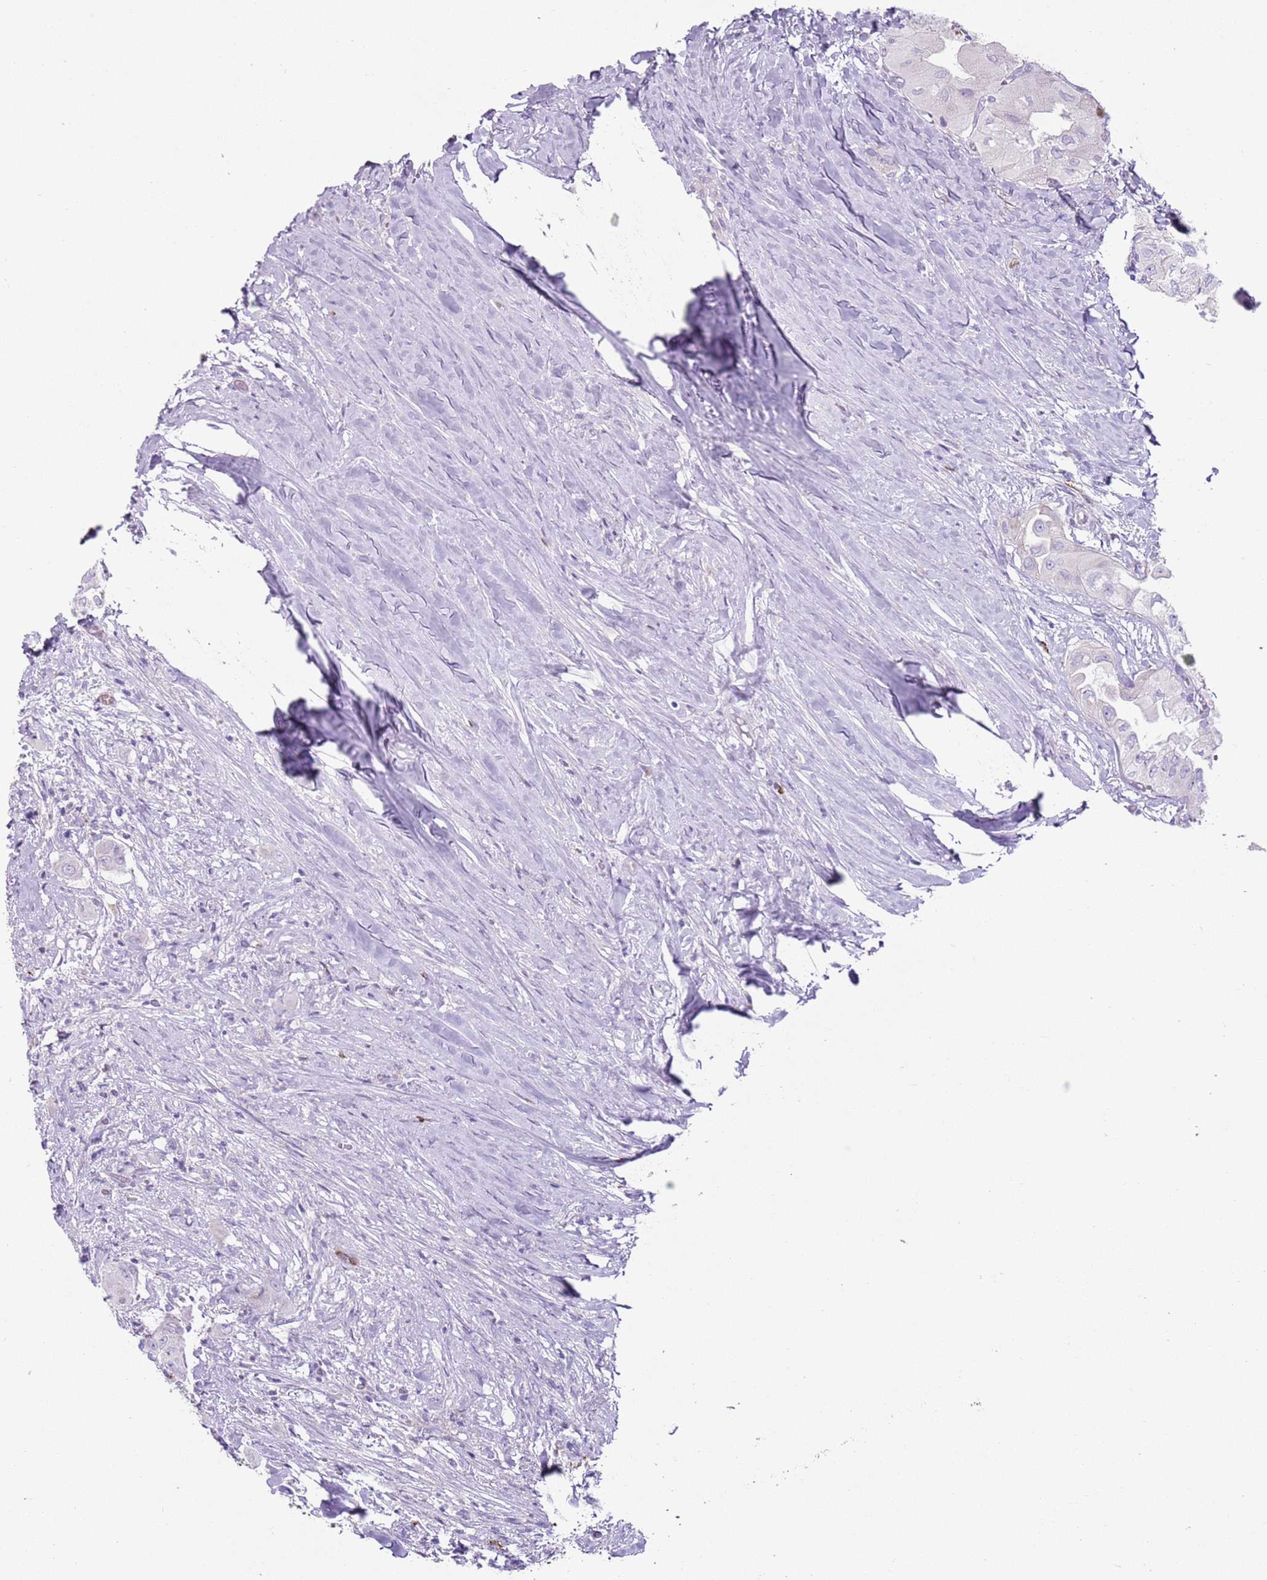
{"staining": {"intensity": "negative", "quantity": "none", "location": "none"}, "tissue": "thyroid cancer", "cell_type": "Tumor cells", "image_type": "cancer", "snomed": [{"axis": "morphology", "description": "Papillary adenocarcinoma, NOS"}, {"axis": "topography", "description": "Thyroid gland"}], "caption": "Tumor cells show no significant protein expression in thyroid papillary adenocarcinoma. The staining is performed using DAB (3,3'-diaminobenzidine) brown chromogen with nuclei counter-stained in using hematoxylin.", "gene": "CD177", "patient": {"sex": "female", "age": 59}}